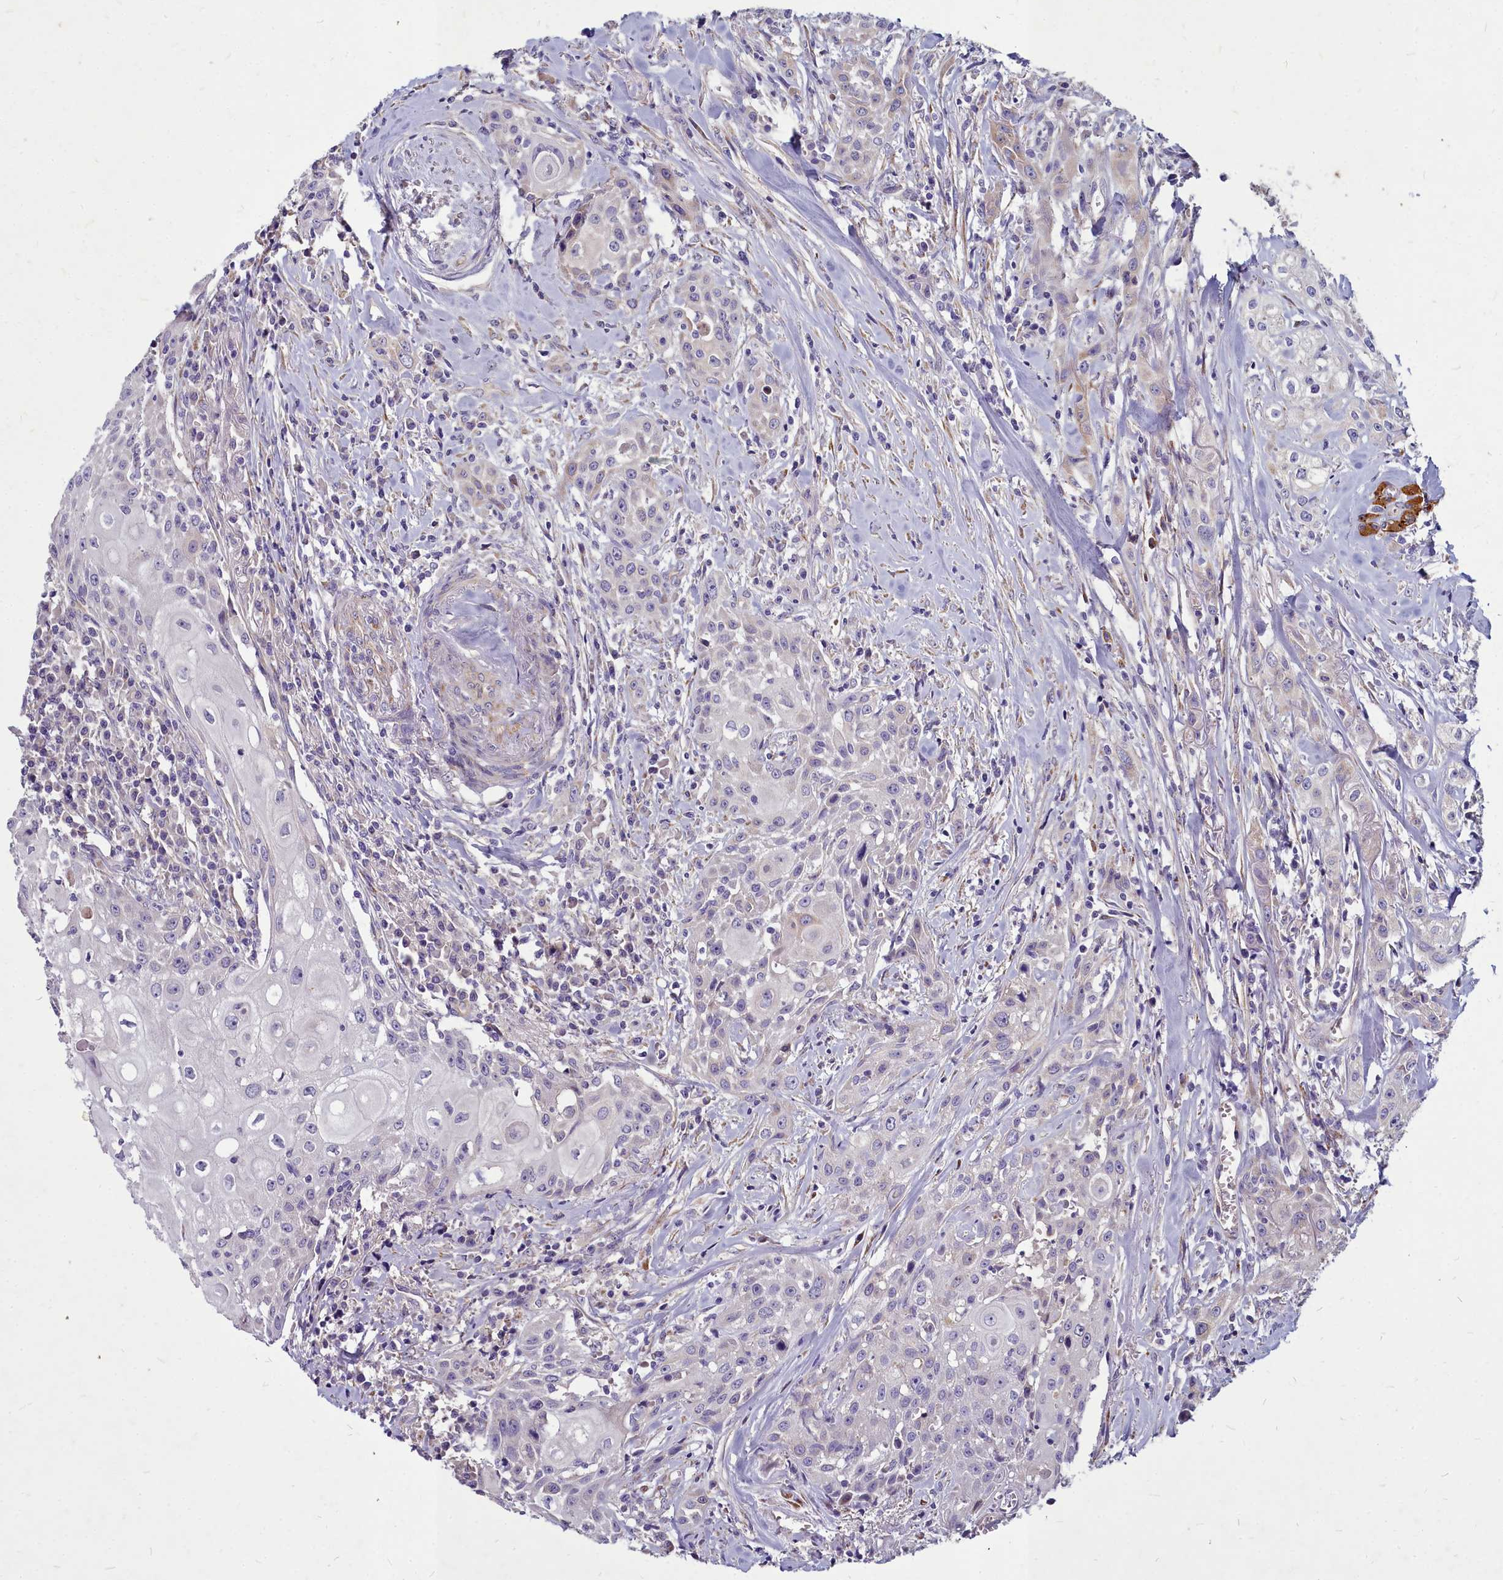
{"staining": {"intensity": "negative", "quantity": "none", "location": "none"}, "tissue": "head and neck cancer", "cell_type": "Tumor cells", "image_type": "cancer", "snomed": [{"axis": "morphology", "description": "Squamous cell carcinoma, NOS"}, {"axis": "topography", "description": "Oral tissue"}, {"axis": "topography", "description": "Head-Neck"}], "caption": "Head and neck cancer was stained to show a protein in brown. There is no significant positivity in tumor cells. (DAB immunohistochemistry (IHC) visualized using brightfield microscopy, high magnification).", "gene": "SMPD4", "patient": {"sex": "female", "age": 82}}